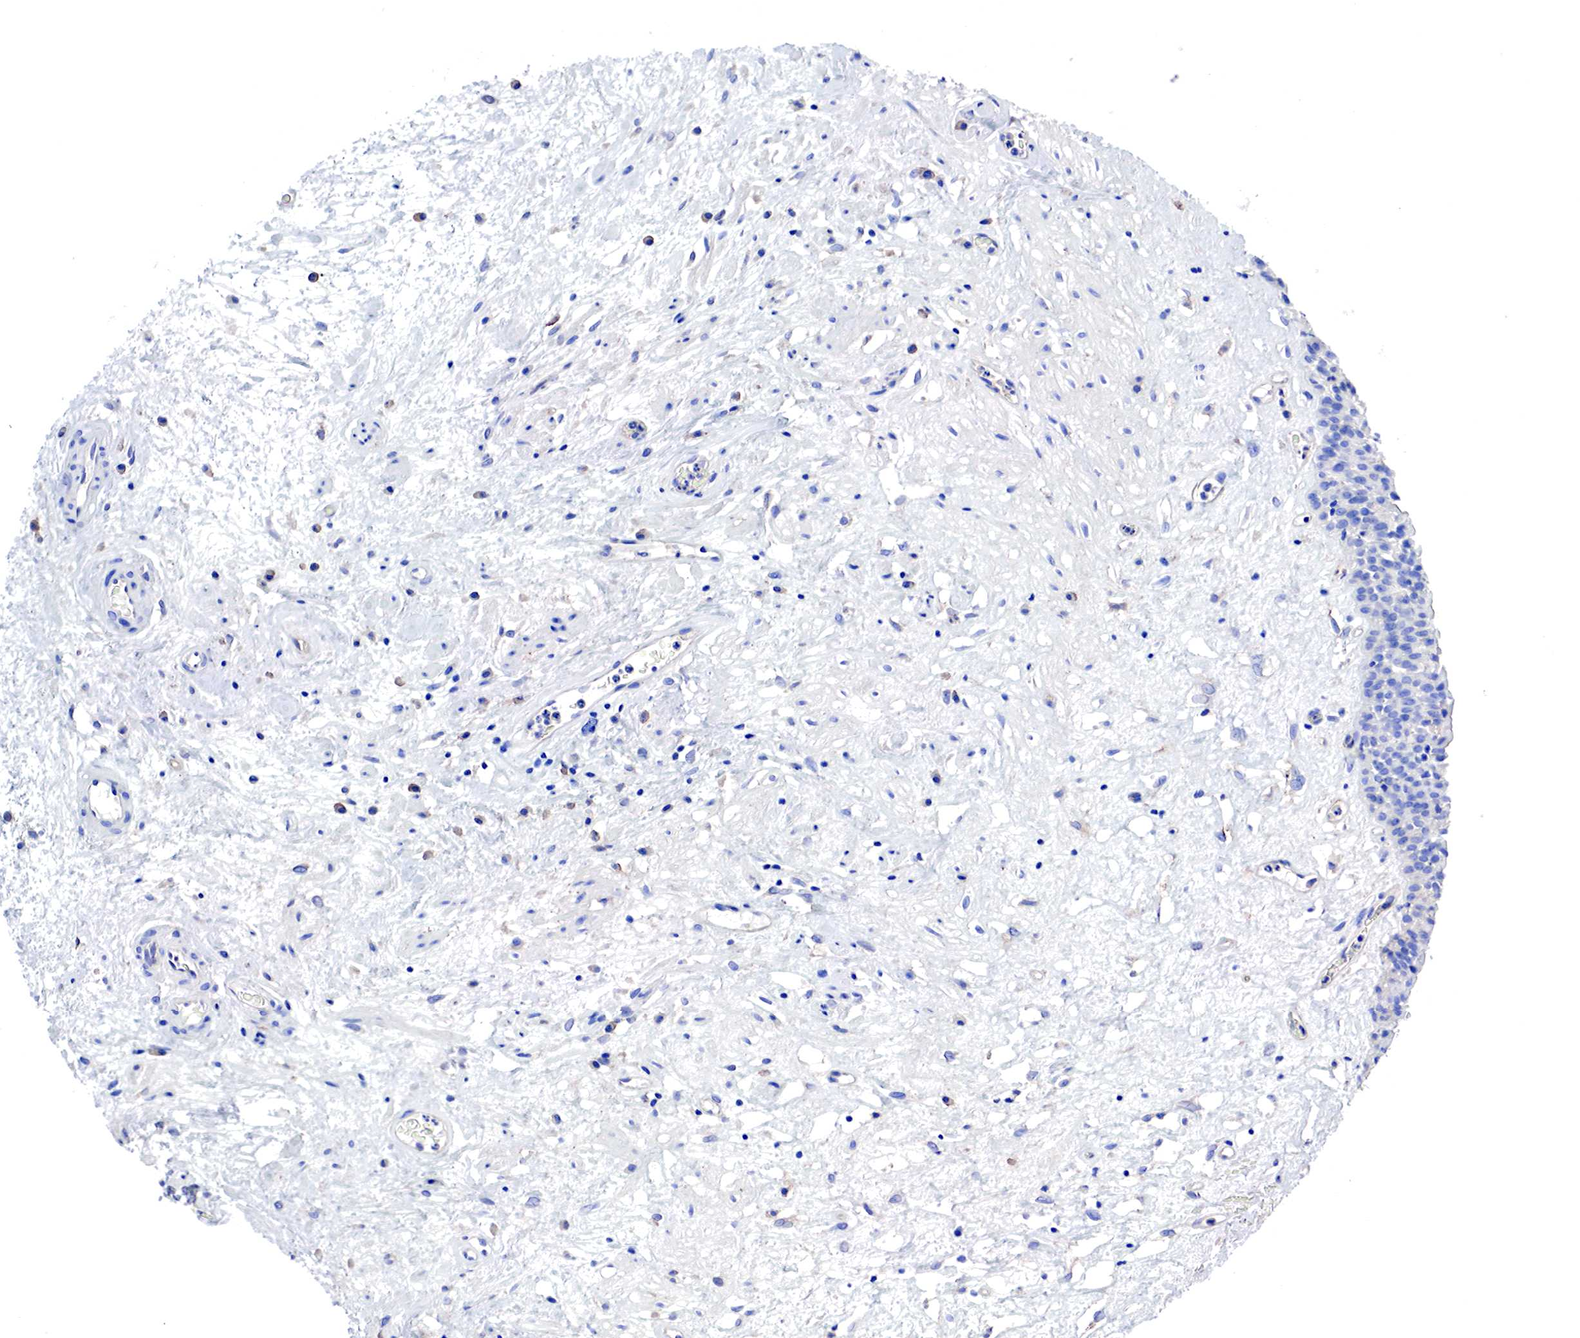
{"staining": {"intensity": "negative", "quantity": "none", "location": "none"}, "tissue": "urinary bladder", "cell_type": "Urothelial cells", "image_type": "normal", "snomed": [{"axis": "morphology", "description": "Normal tissue, NOS"}, {"axis": "topography", "description": "Urinary bladder"}], "caption": "Immunohistochemistry of normal urinary bladder exhibits no staining in urothelial cells.", "gene": "MSN", "patient": {"sex": "male", "age": 48}}